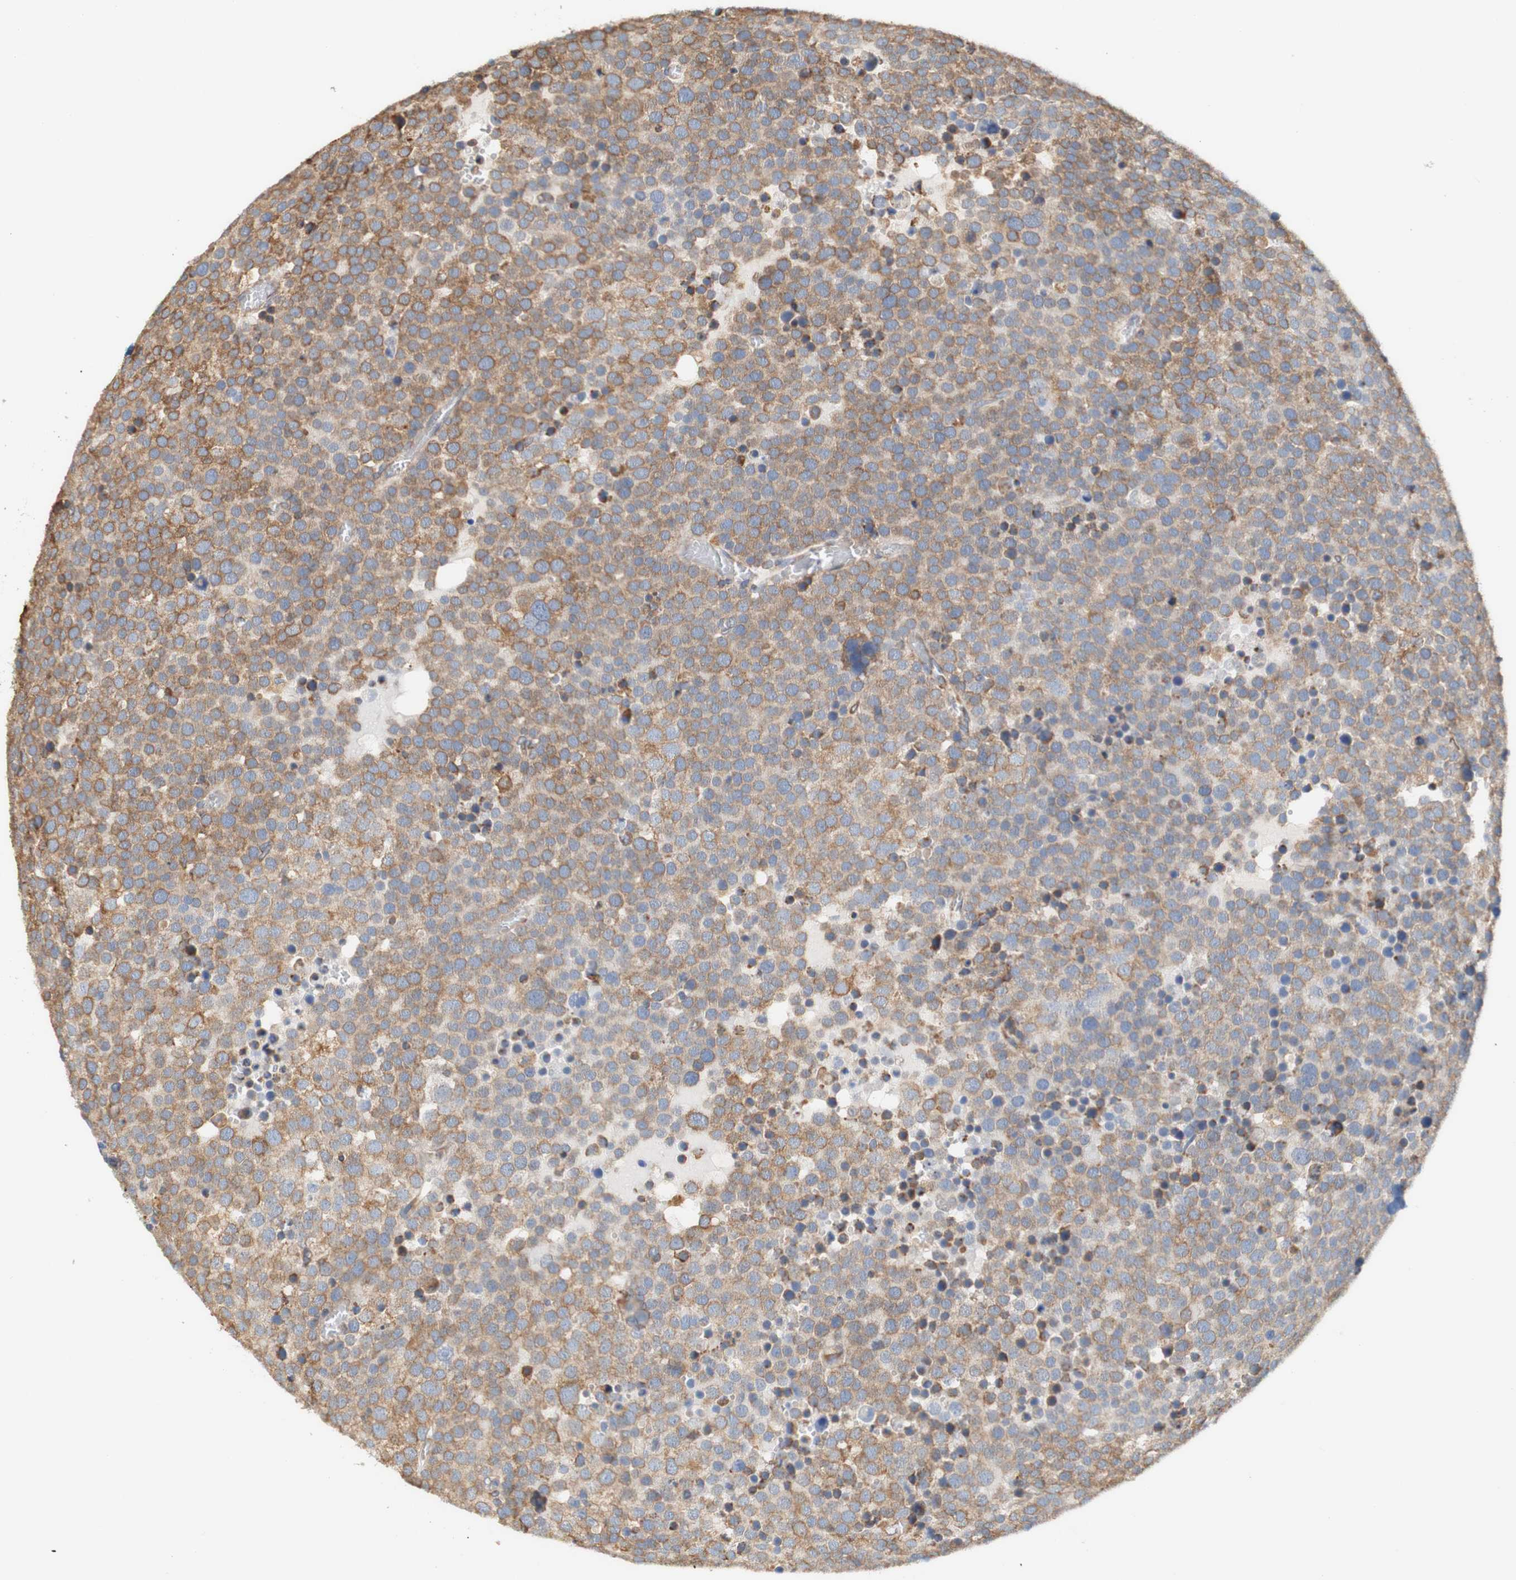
{"staining": {"intensity": "moderate", "quantity": ">75%", "location": "cytoplasmic/membranous"}, "tissue": "testis cancer", "cell_type": "Tumor cells", "image_type": "cancer", "snomed": [{"axis": "morphology", "description": "Seminoma, NOS"}, {"axis": "topography", "description": "Testis"}], "caption": "Human seminoma (testis) stained for a protein (brown) demonstrates moderate cytoplasmic/membranous positive staining in about >75% of tumor cells.", "gene": "EIF2AK4", "patient": {"sex": "male", "age": 71}}